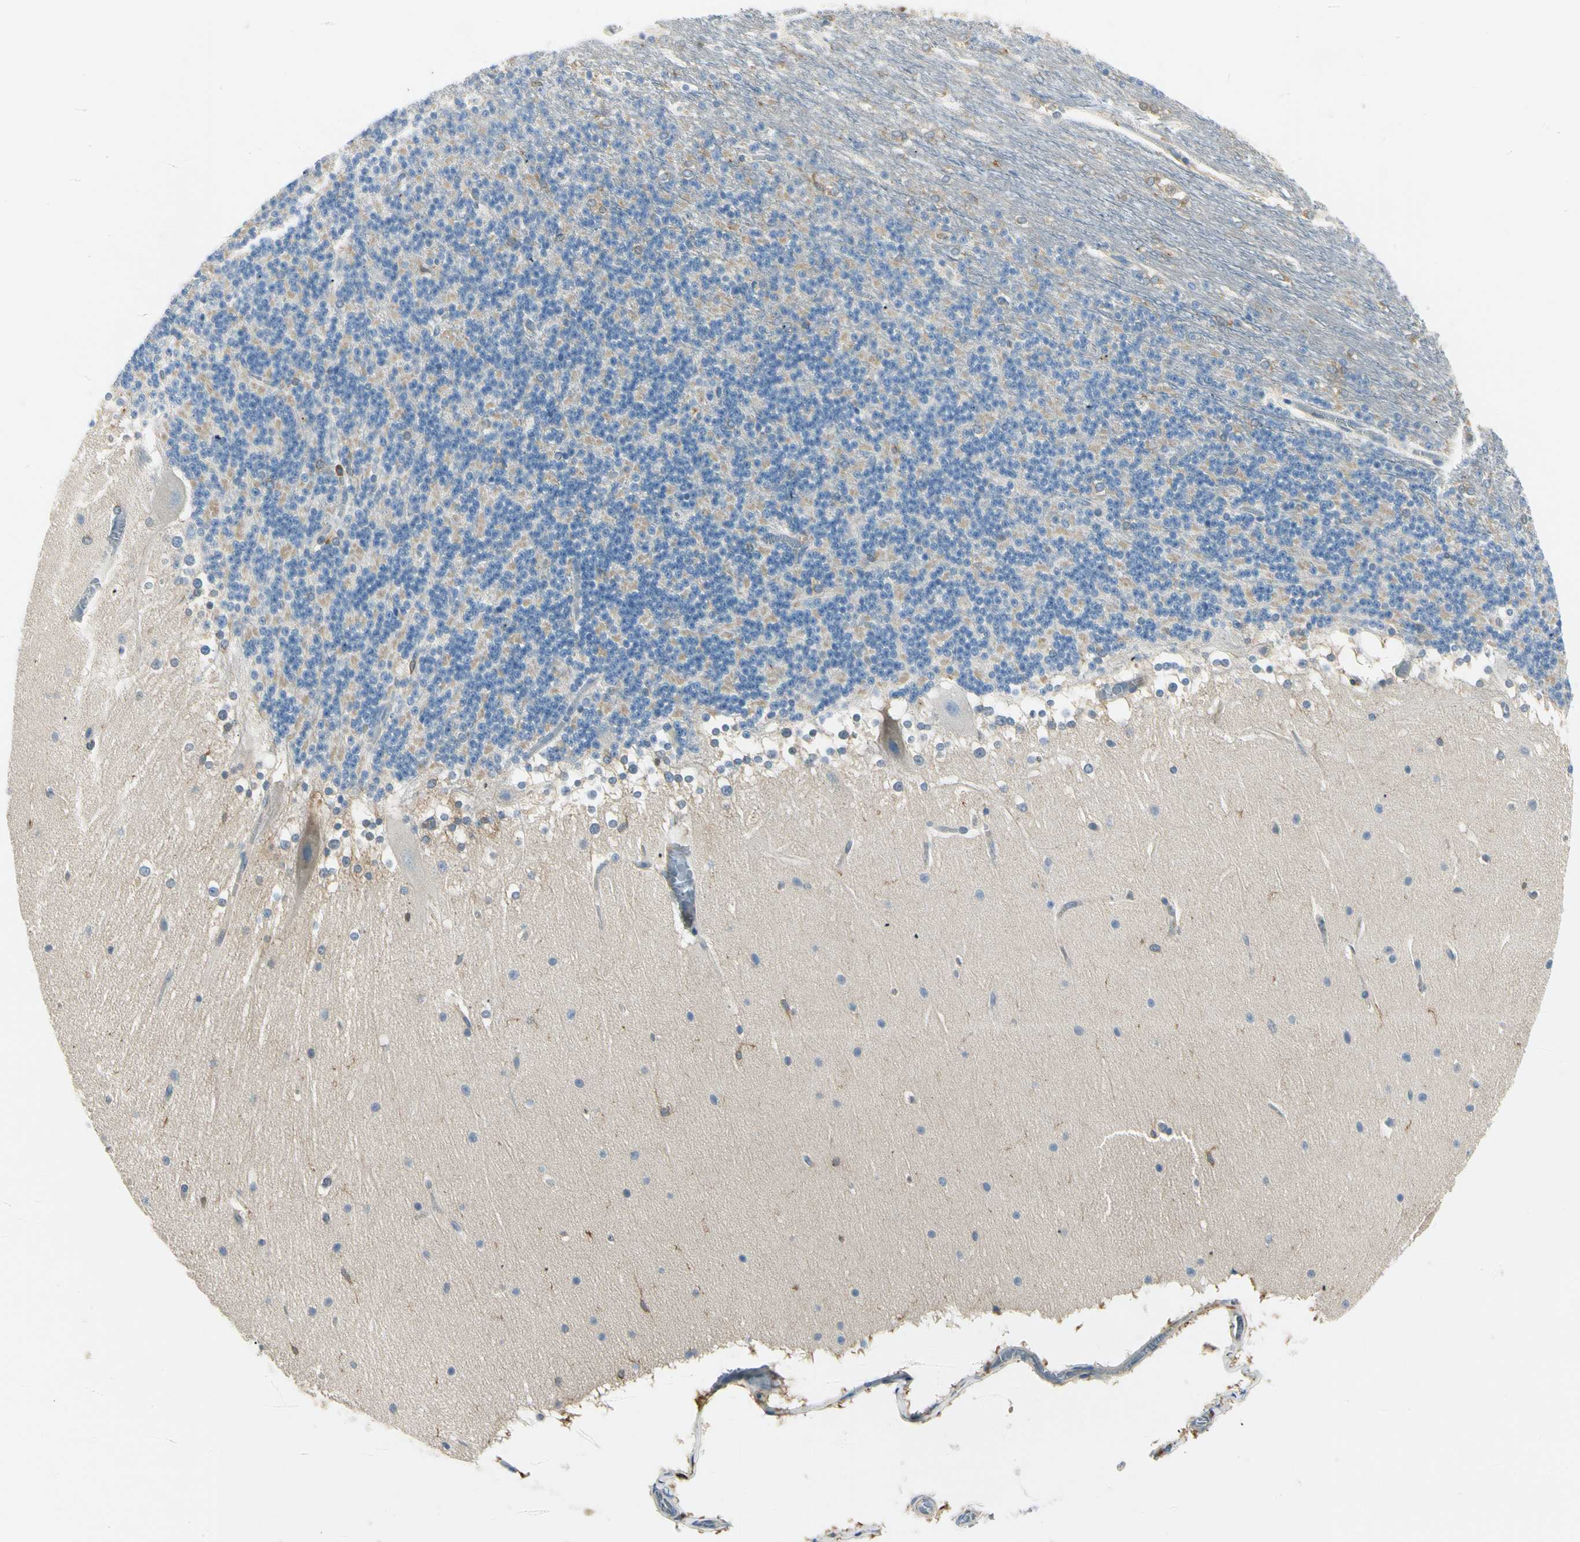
{"staining": {"intensity": "negative", "quantity": "none", "location": "none"}, "tissue": "cerebellum", "cell_type": "Cells in granular layer", "image_type": "normal", "snomed": [{"axis": "morphology", "description": "Normal tissue, NOS"}, {"axis": "topography", "description": "Cerebellum"}], "caption": "Immunohistochemistry micrograph of unremarkable cerebellum: human cerebellum stained with DAB demonstrates no significant protein expression in cells in granular layer. (Stains: DAB (3,3'-diaminobenzidine) IHC with hematoxylin counter stain, Microscopy: brightfield microscopy at high magnification).", "gene": "CAPZA2", "patient": {"sex": "female", "age": 19}}